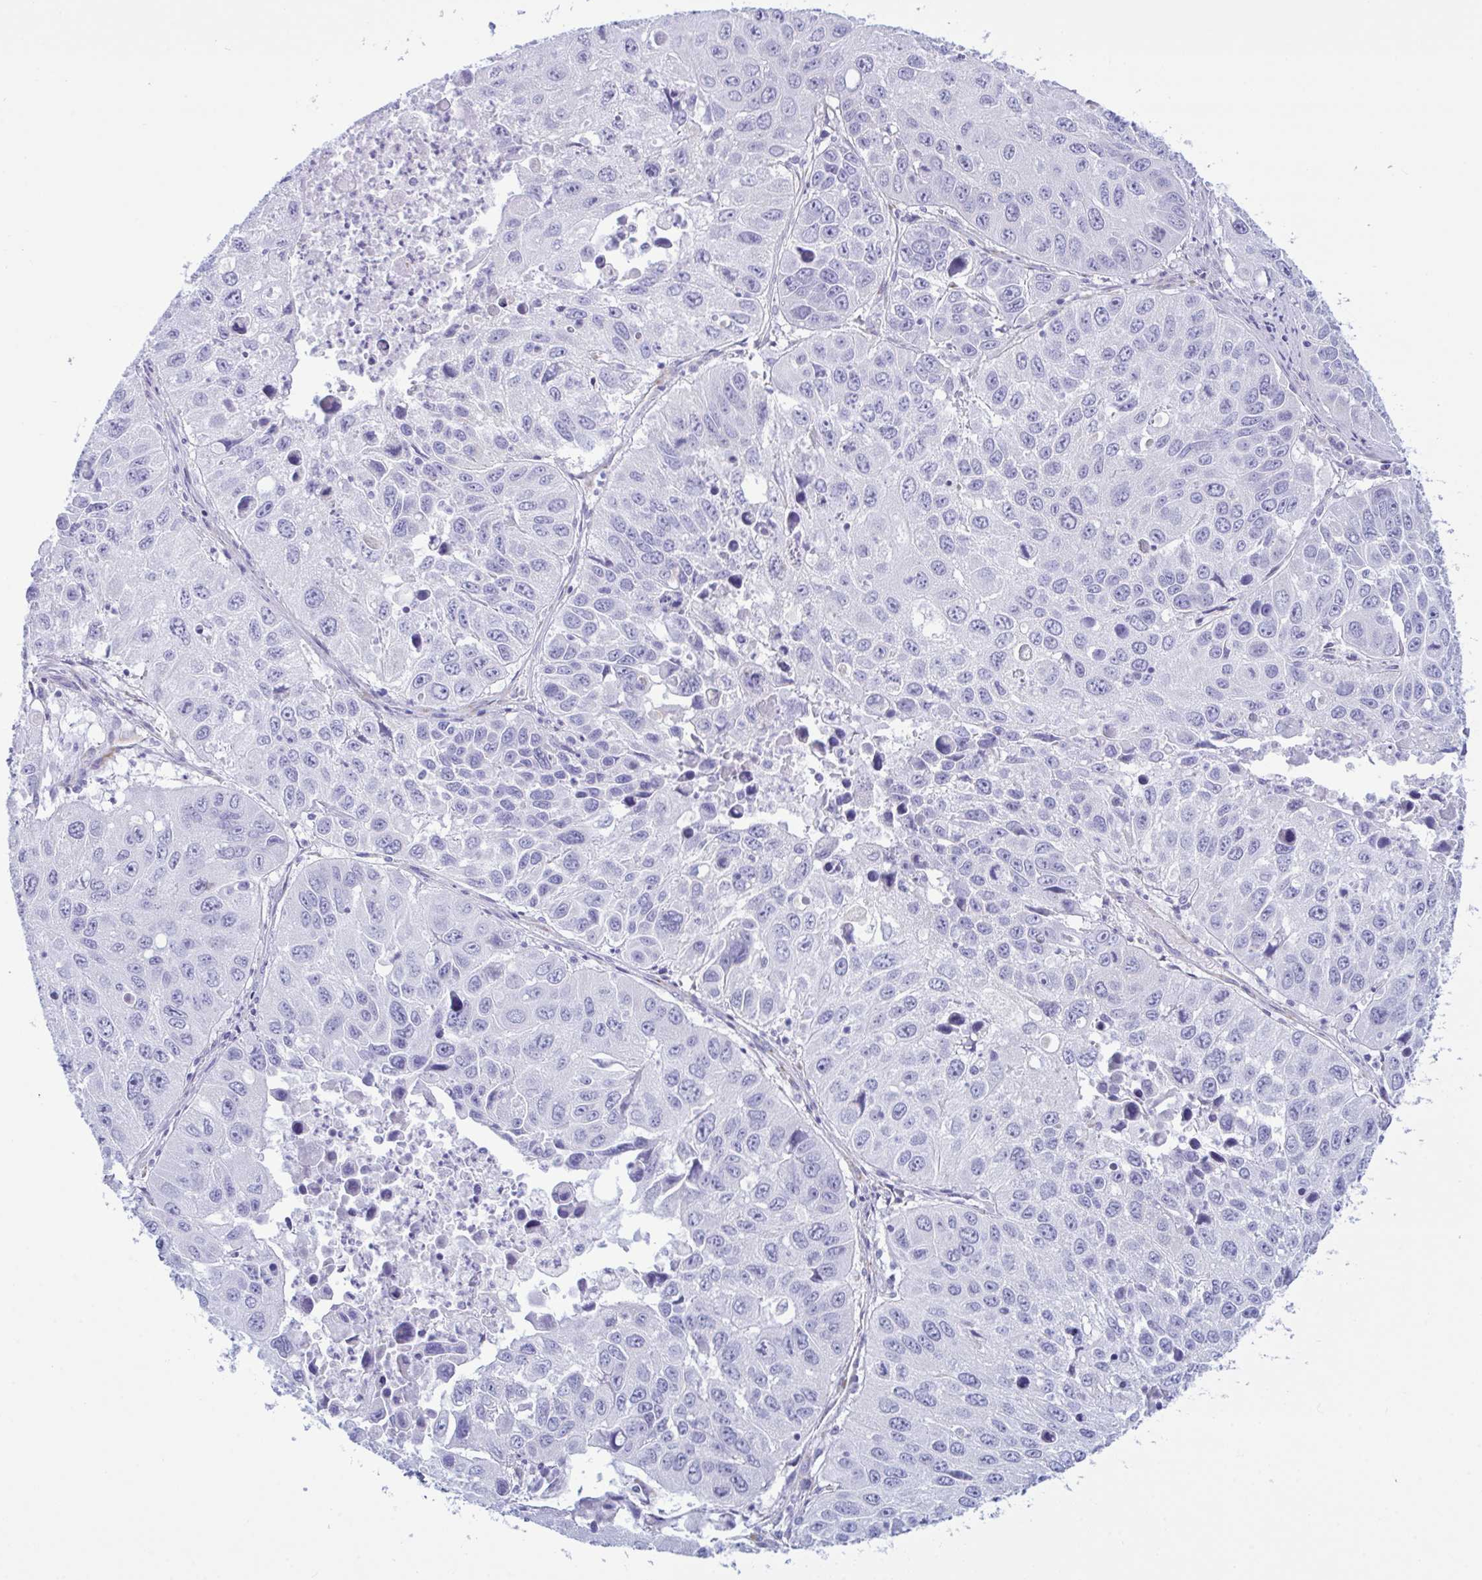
{"staining": {"intensity": "negative", "quantity": "none", "location": "none"}, "tissue": "lung cancer", "cell_type": "Tumor cells", "image_type": "cancer", "snomed": [{"axis": "morphology", "description": "Squamous cell carcinoma, NOS"}, {"axis": "topography", "description": "Lung"}], "caption": "Squamous cell carcinoma (lung) was stained to show a protein in brown. There is no significant expression in tumor cells.", "gene": "BBS1", "patient": {"sex": "female", "age": 61}}